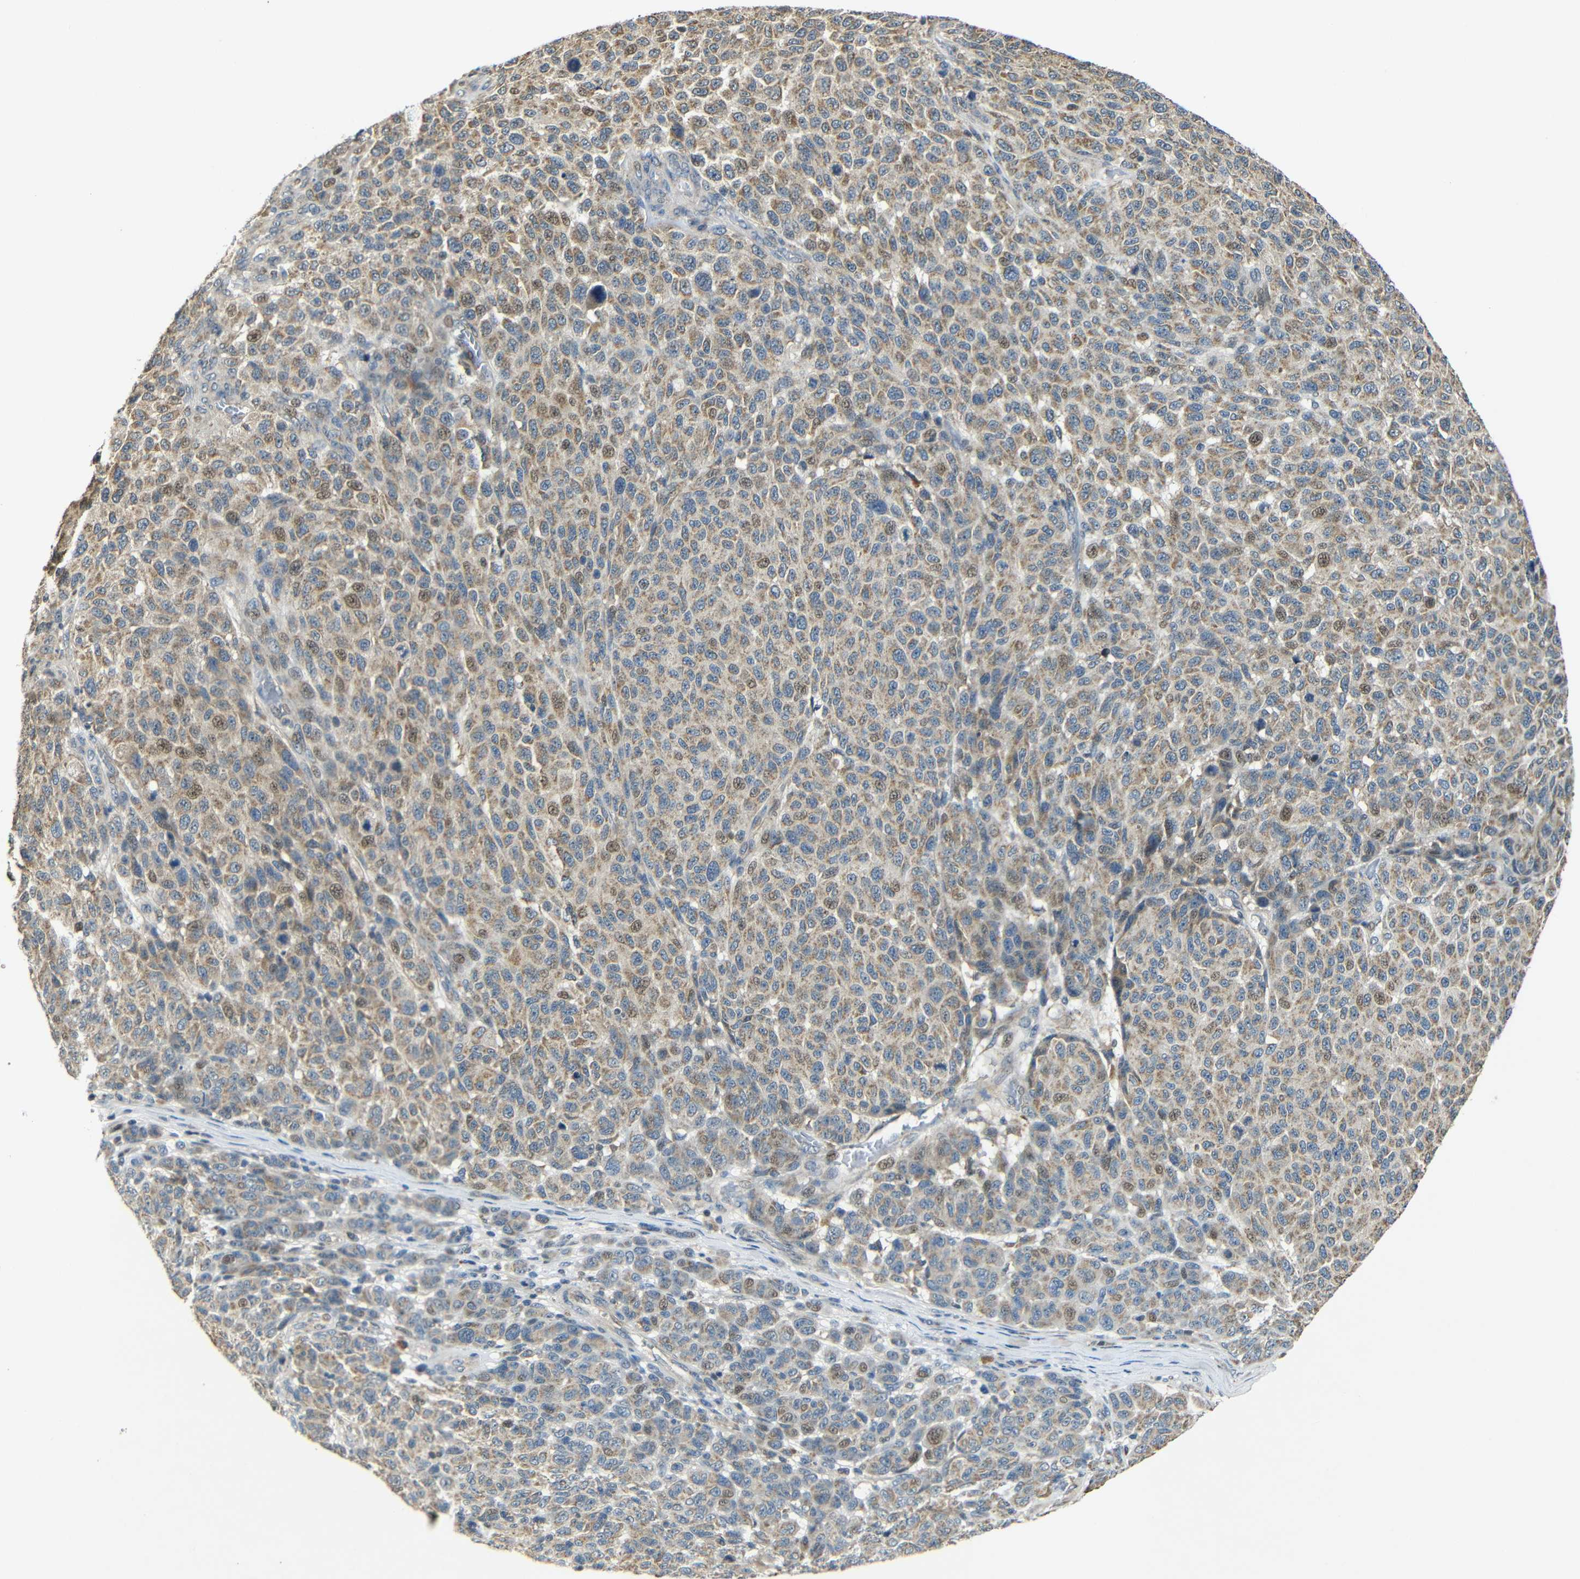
{"staining": {"intensity": "moderate", "quantity": ">75%", "location": "cytoplasmic/membranous"}, "tissue": "melanoma", "cell_type": "Tumor cells", "image_type": "cancer", "snomed": [{"axis": "morphology", "description": "Malignant melanoma, NOS"}, {"axis": "topography", "description": "Skin"}], "caption": "IHC staining of malignant melanoma, which exhibits medium levels of moderate cytoplasmic/membranous expression in about >75% of tumor cells indicating moderate cytoplasmic/membranous protein staining. The staining was performed using DAB (brown) for protein detection and nuclei were counterstained in hematoxylin (blue).", "gene": "KAZALD1", "patient": {"sex": "male", "age": 59}}